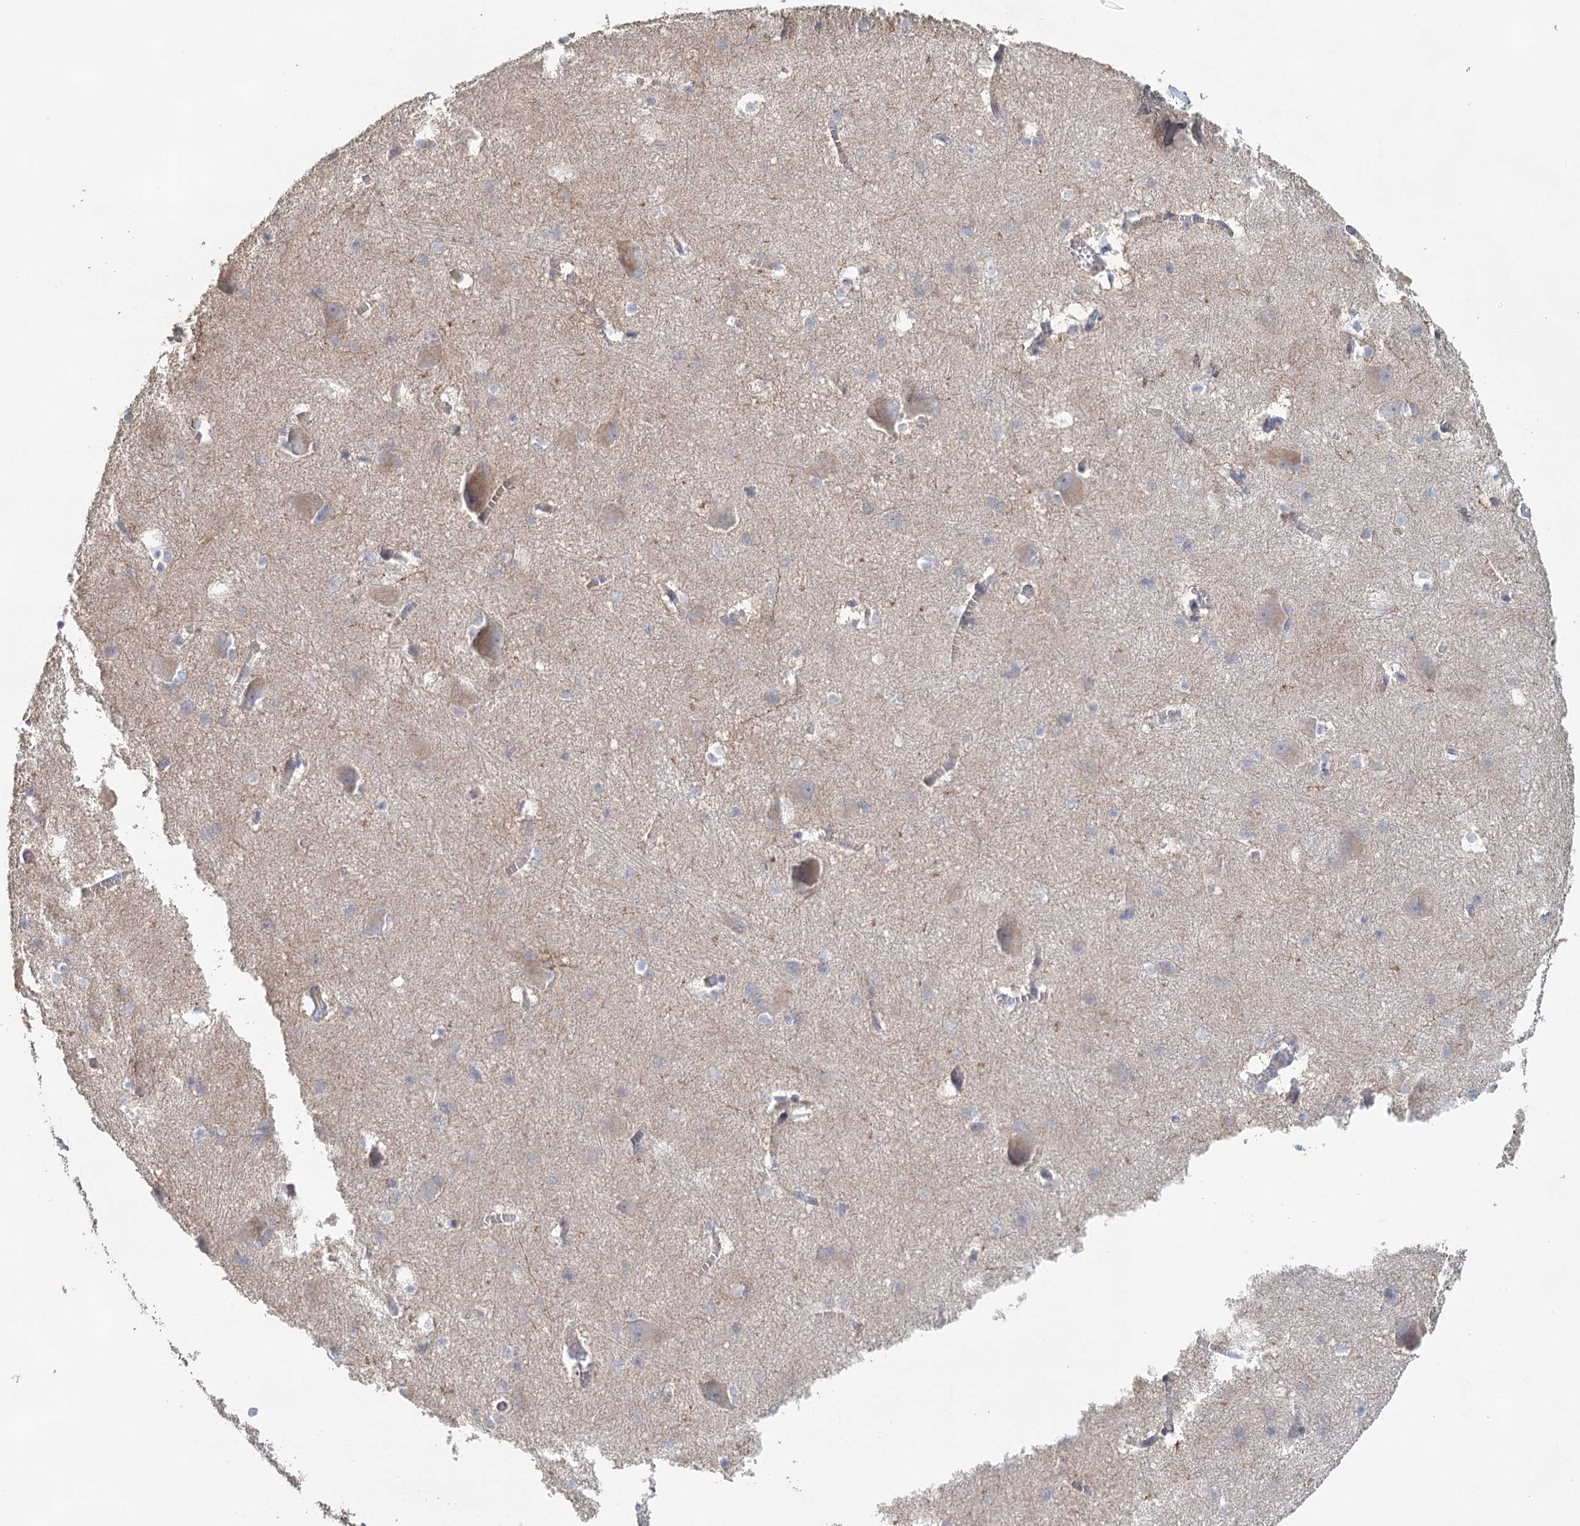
{"staining": {"intensity": "negative", "quantity": "none", "location": "none"}, "tissue": "caudate", "cell_type": "Glial cells", "image_type": "normal", "snomed": [{"axis": "morphology", "description": "Normal tissue, NOS"}, {"axis": "topography", "description": "Lateral ventricle wall"}], "caption": "IHC of unremarkable human caudate displays no expression in glial cells.", "gene": "MYL6B", "patient": {"sex": "male", "age": 37}}